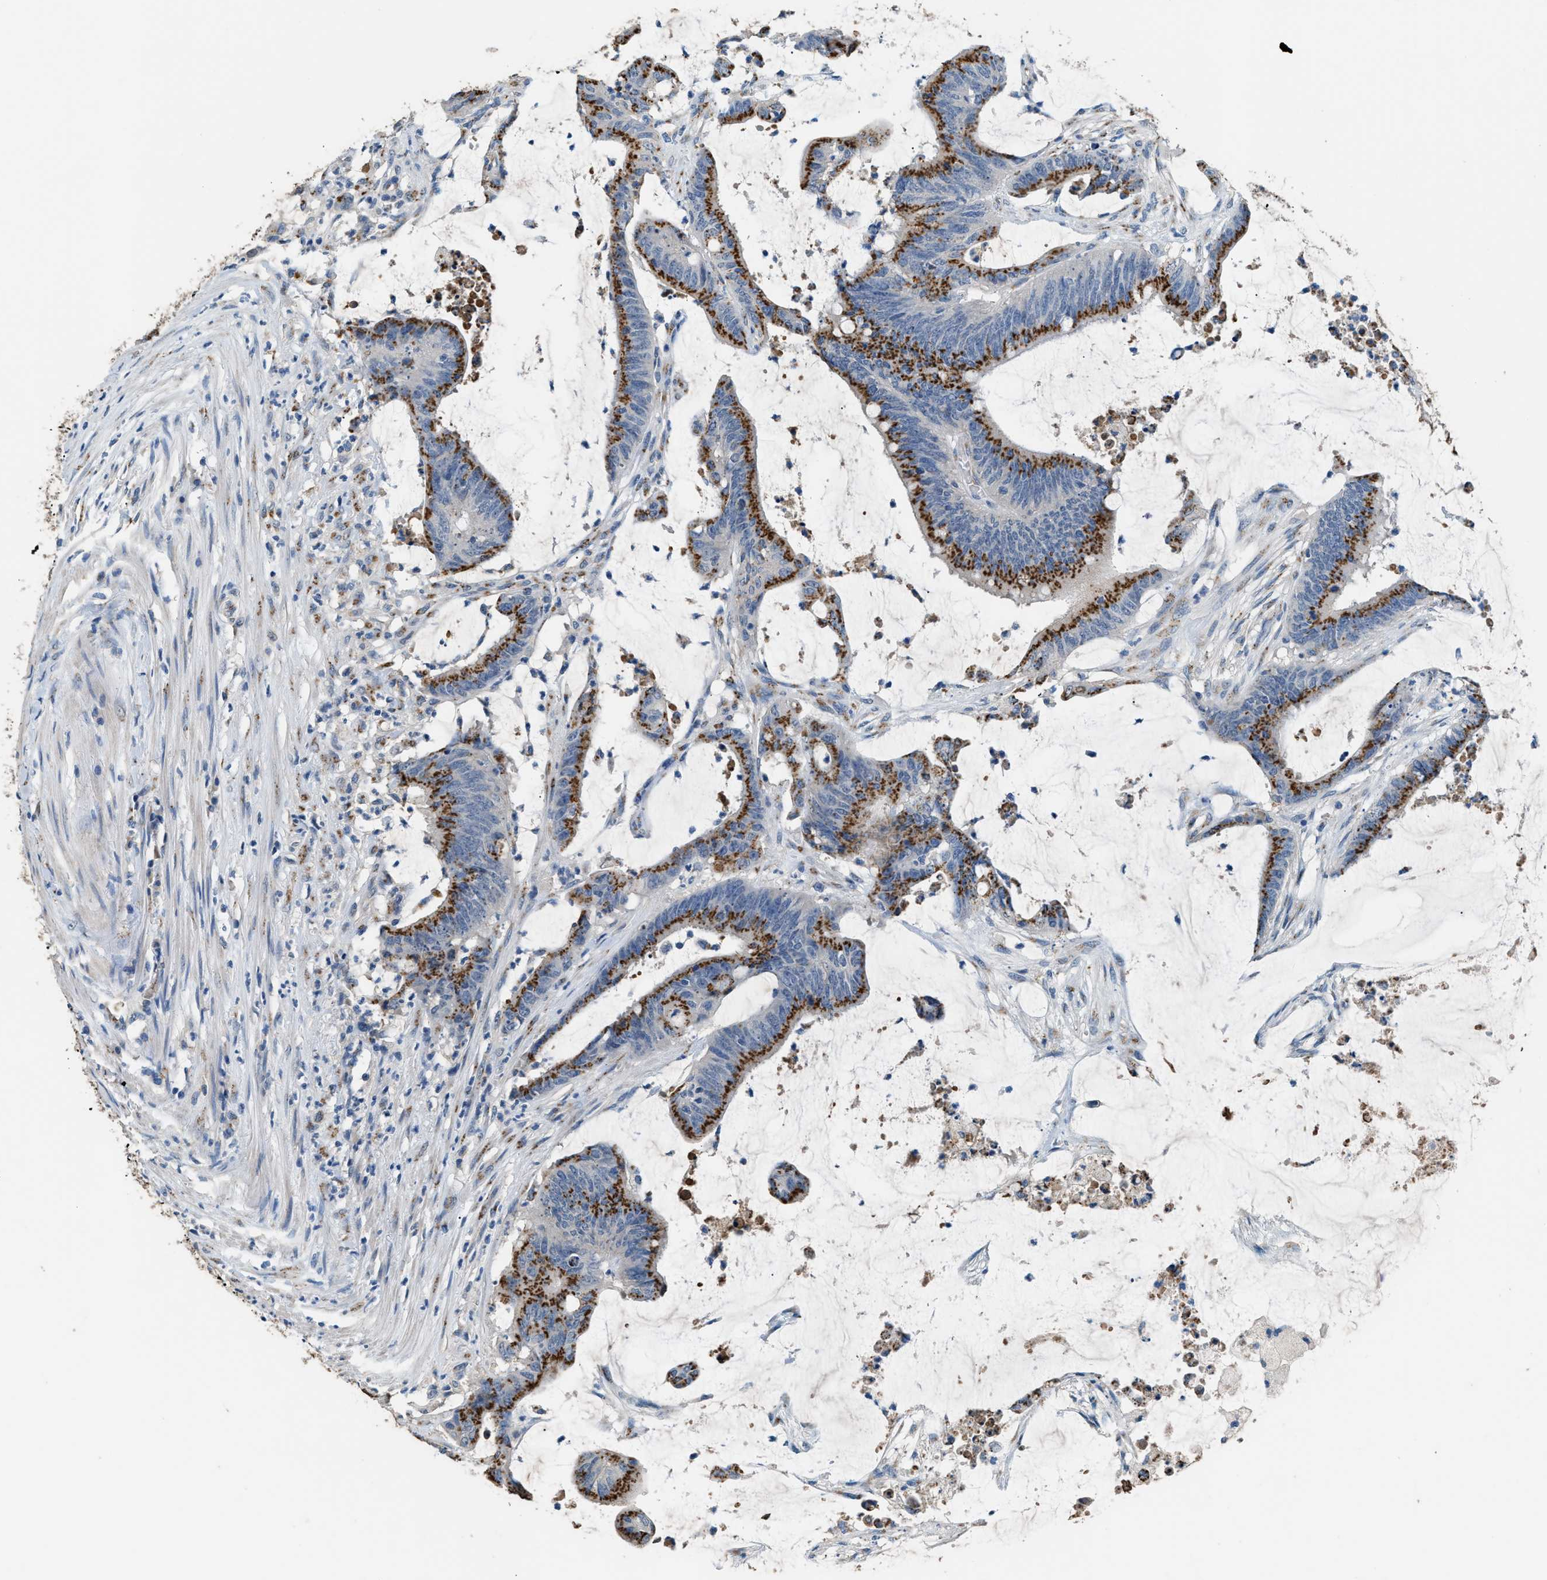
{"staining": {"intensity": "strong", "quantity": ">75%", "location": "cytoplasmic/membranous"}, "tissue": "colorectal cancer", "cell_type": "Tumor cells", "image_type": "cancer", "snomed": [{"axis": "morphology", "description": "Adenocarcinoma, NOS"}, {"axis": "topography", "description": "Rectum"}], "caption": "This is an image of immunohistochemistry staining of adenocarcinoma (colorectal), which shows strong positivity in the cytoplasmic/membranous of tumor cells.", "gene": "GOLM1", "patient": {"sex": "female", "age": 66}}